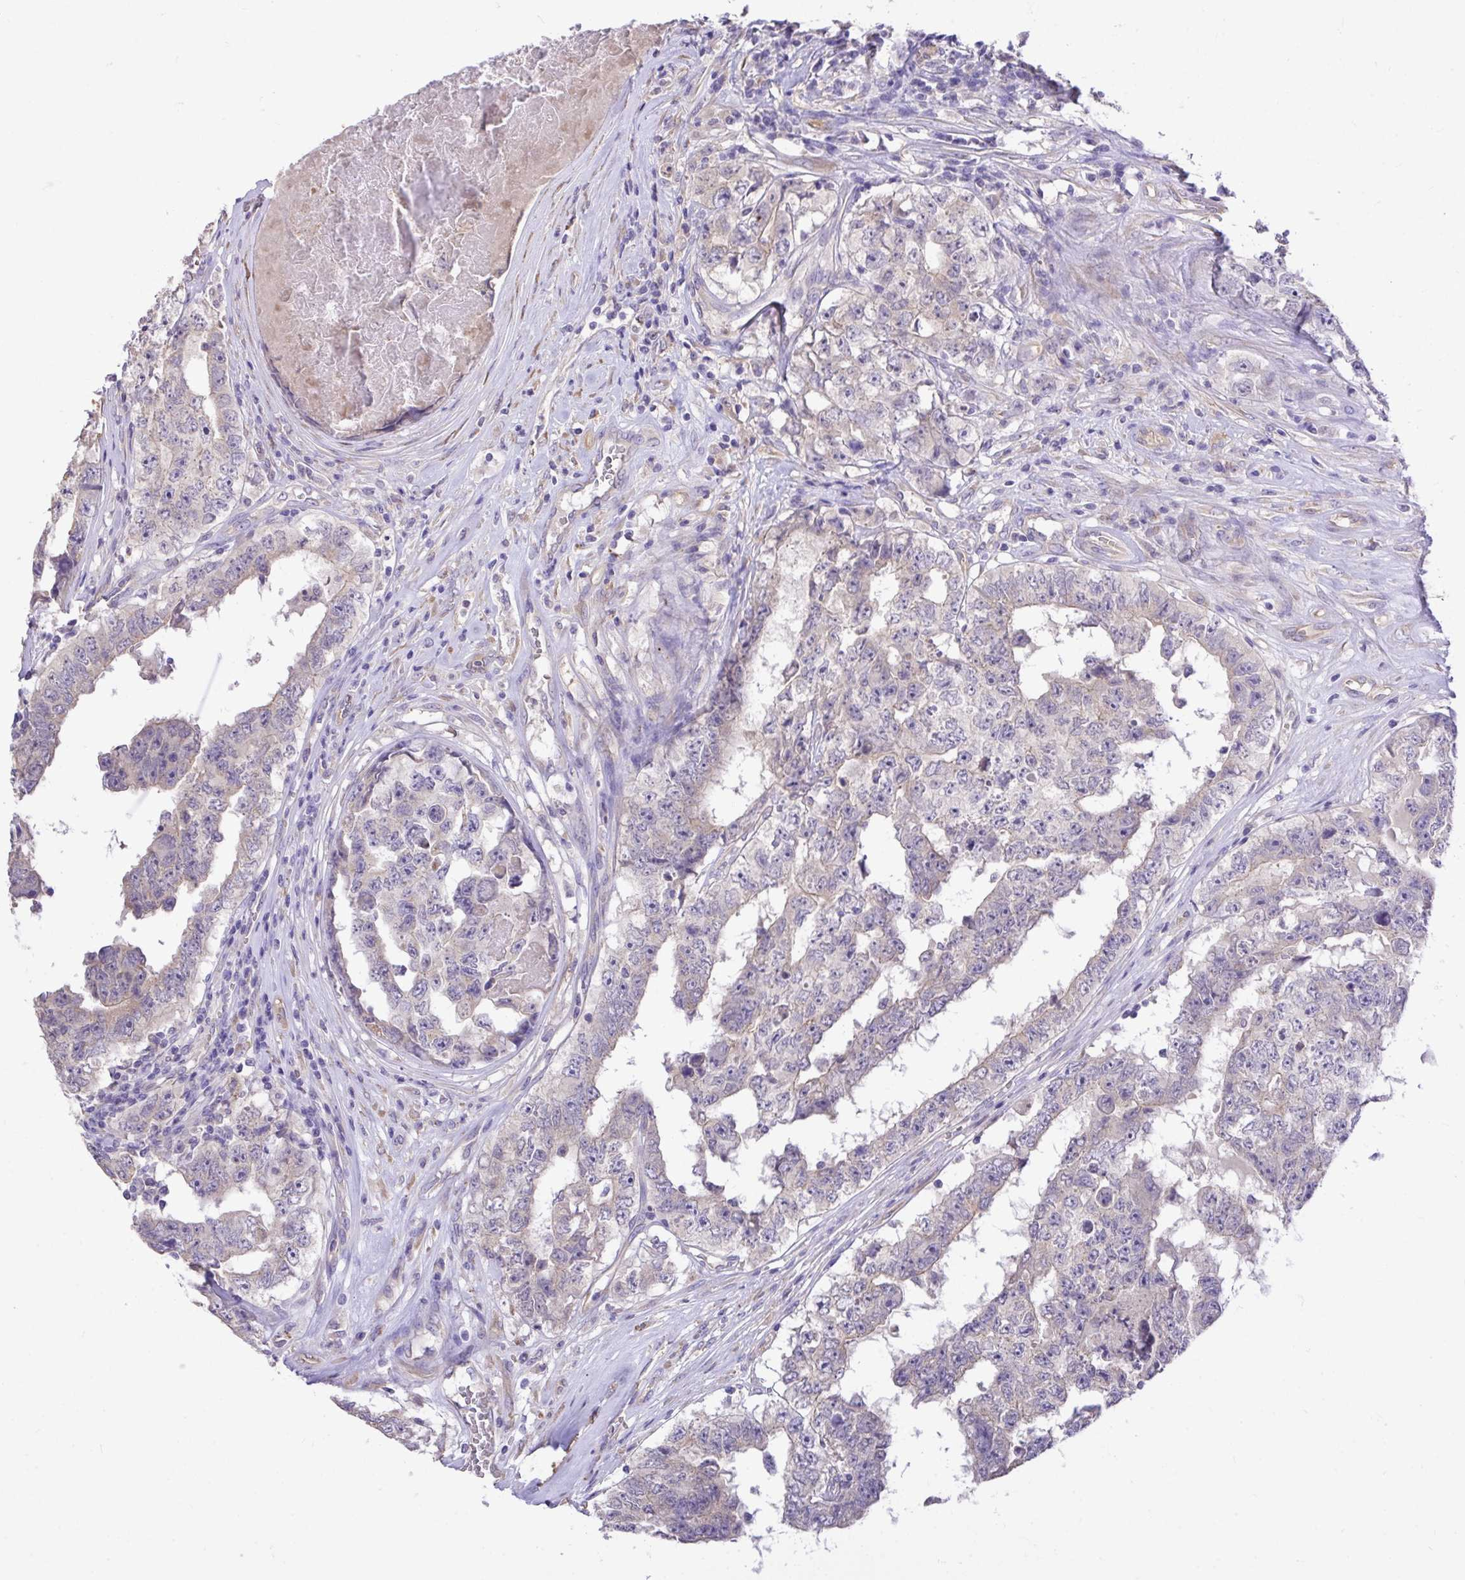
{"staining": {"intensity": "weak", "quantity": "<25%", "location": "cytoplasmic/membranous"}, "tissue": "testis cancer", "cell_type": "Tumor cells", "image_type": "cancer", "snomed": [{"axis": "morphology", "description": "Normal tissue, NOS"}, {"axis": "morphology", "description": "Carcinoma, Embryonal, NOS"}, {"axis": "topography", "description": "Testis"}, {"axis": "topography", "description": "Epididymis"}], "caption": "DAB (3,3'-diaminobenzidine) immunohistochemical staining of testis embryonal carcinoma reveals no significant expression in tumor cells.", "gene": "MPC2", "patient": {"sex": "male", "age": 25}}